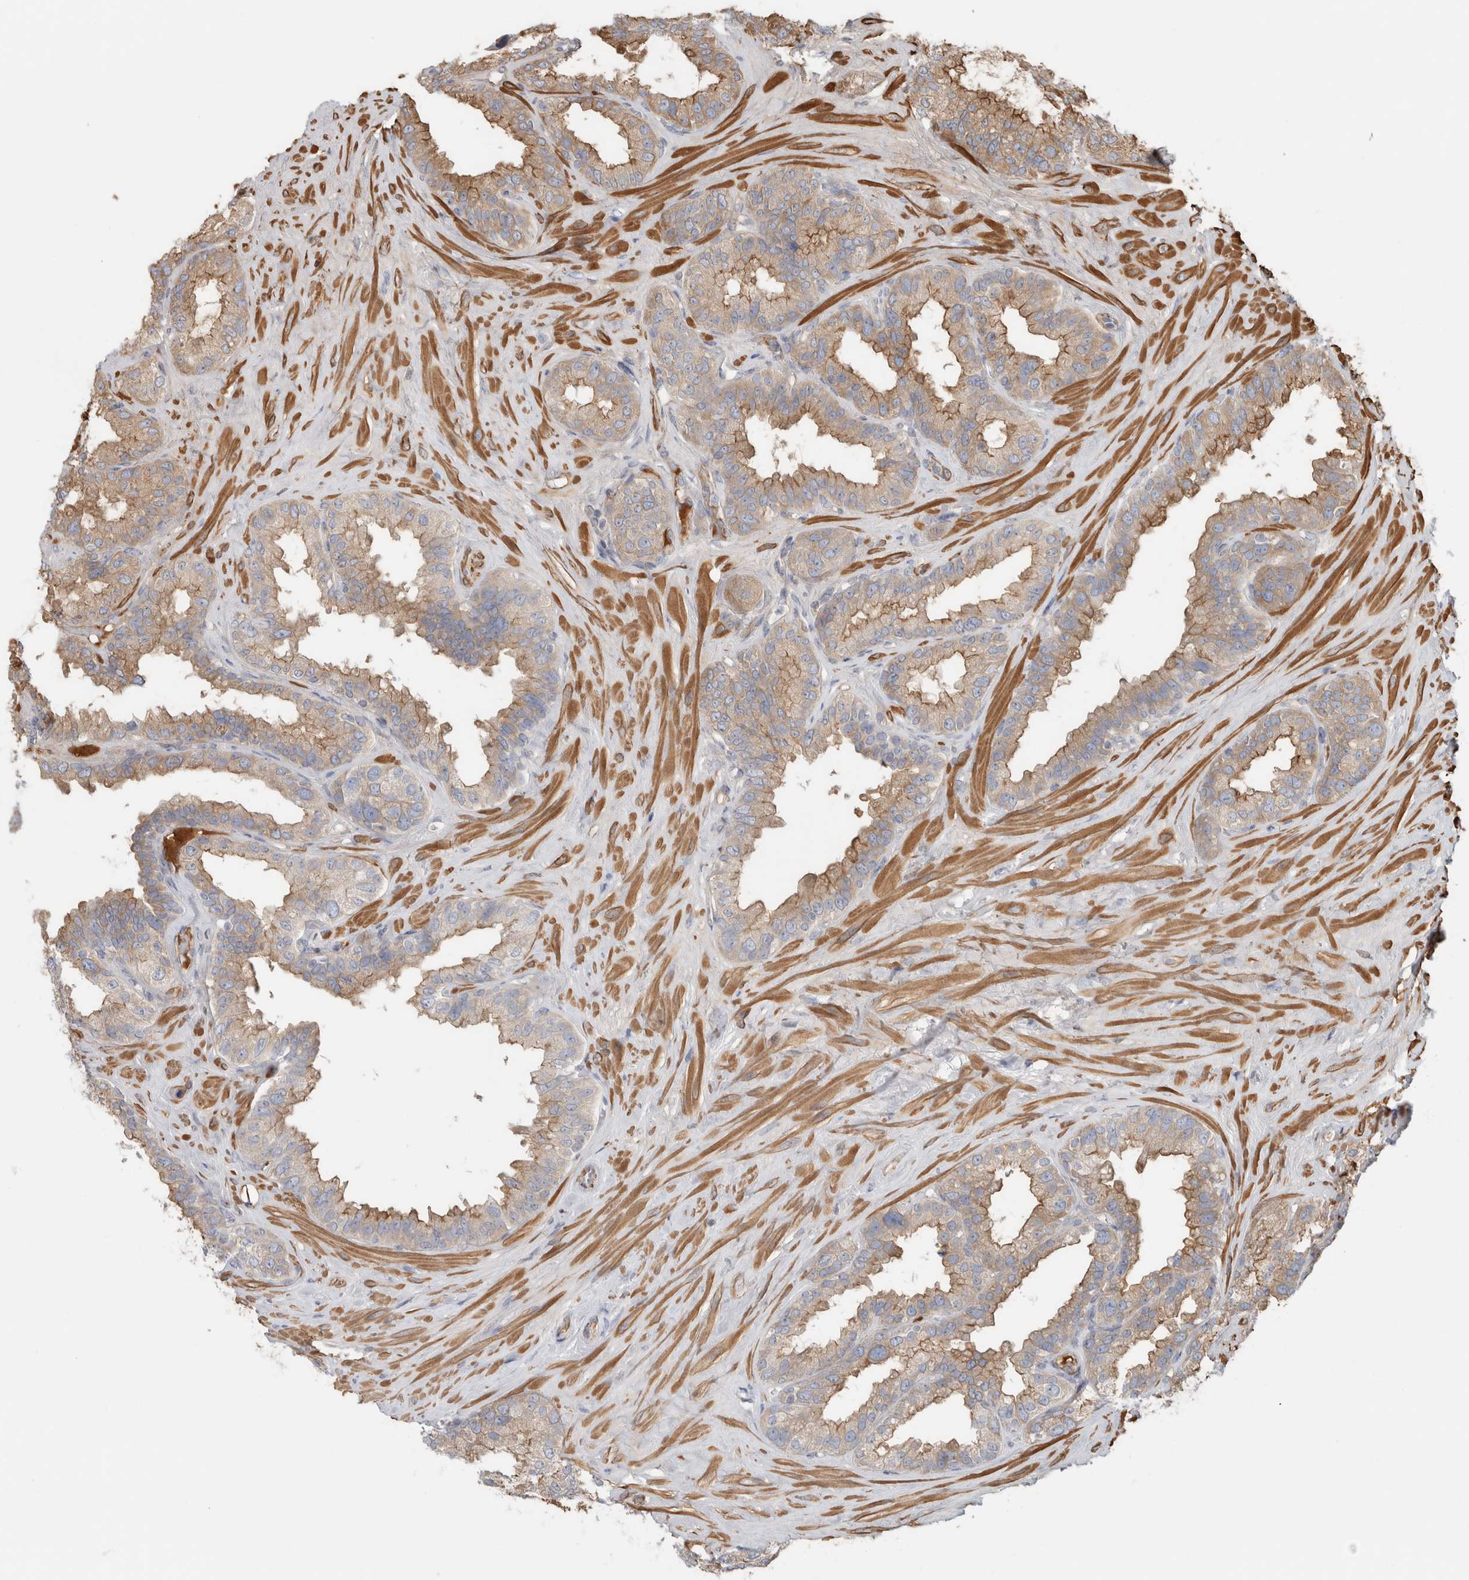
{"staining": {"intensity": "moderate", "quantity": "25%-75%", "location": "cytoplasmic/membranous"}, "tissue": "seminal vesicle", "cell_type": "Glandular cells", "image_type": "normal", "snomed": [{"axis": "morphology", "description": "Normal tissue, NOS"}, {"axis": "topography", "description": "Seminal veicle"}], "caption": "DAB (3,3'-diaminobenzidine) immunohistochemical staining of benign human seminal vesicle shows moderate cytoplasmic/membranous protein positivity in approximately 25%-75% of glandular cells. (brown staining indicates protein expression, while blue staining denotes nuclei).", "gene": "CFI", "patient": {"sex": "male", "age": 80}}